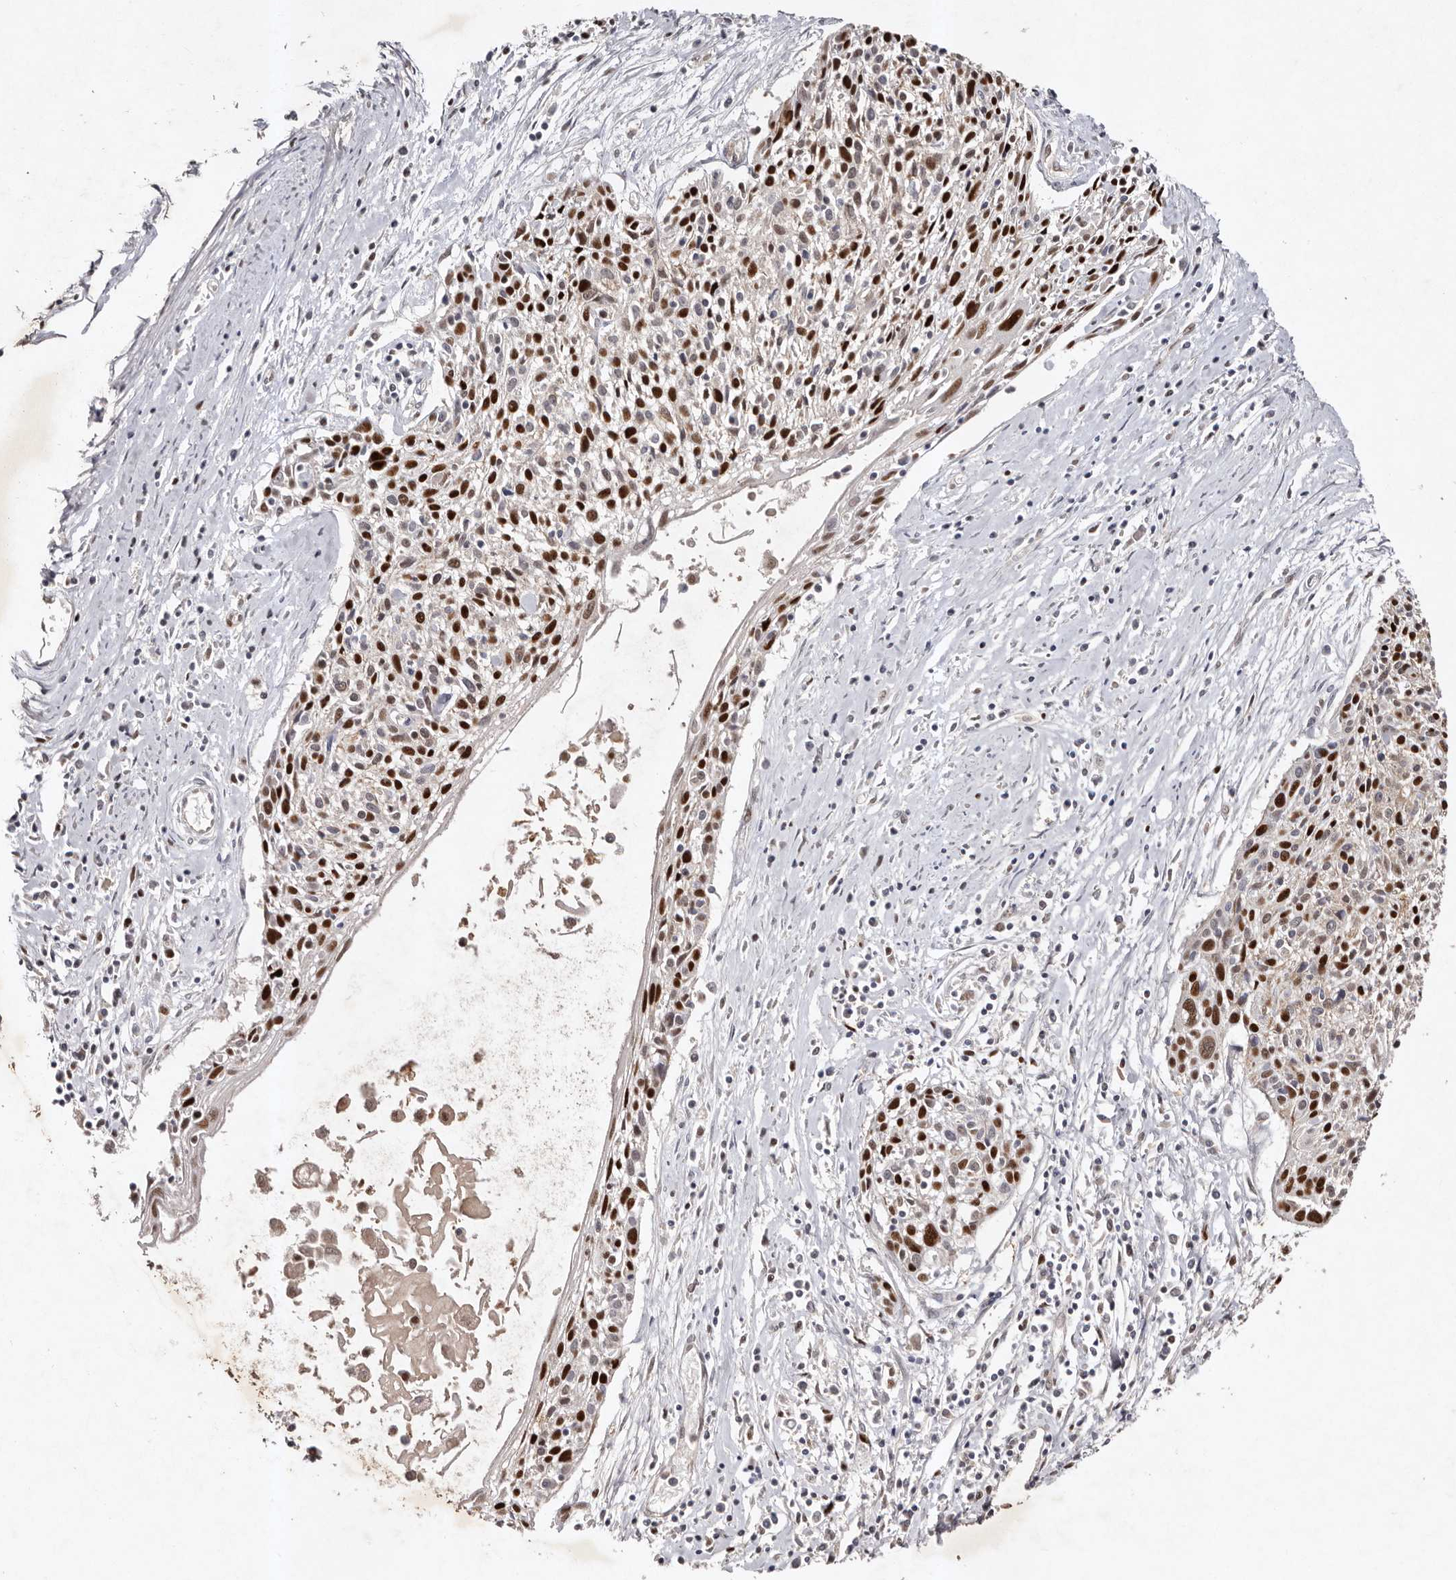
{"staining": {"intensity": "strong", "quantity": ">75%", "location": "nuclear"}, "tissue": "cervical cancer", "cell_type": "Tumor cells", "image_type": "cancer", "snomed": [{"axis": "morphology", "description": "Squamous cell carcinoma, NOS"}, {"axis": "topography", "description": "Cervix"}], "caption": "This is a micrograph of immunohistochemistry (IHC) staining of cervical squamous cell carcinoma, which shows strong staining in the nuclear of tumor cells.", "gene": "KLF7", "patient": {"sex": "female", "age": 51}}